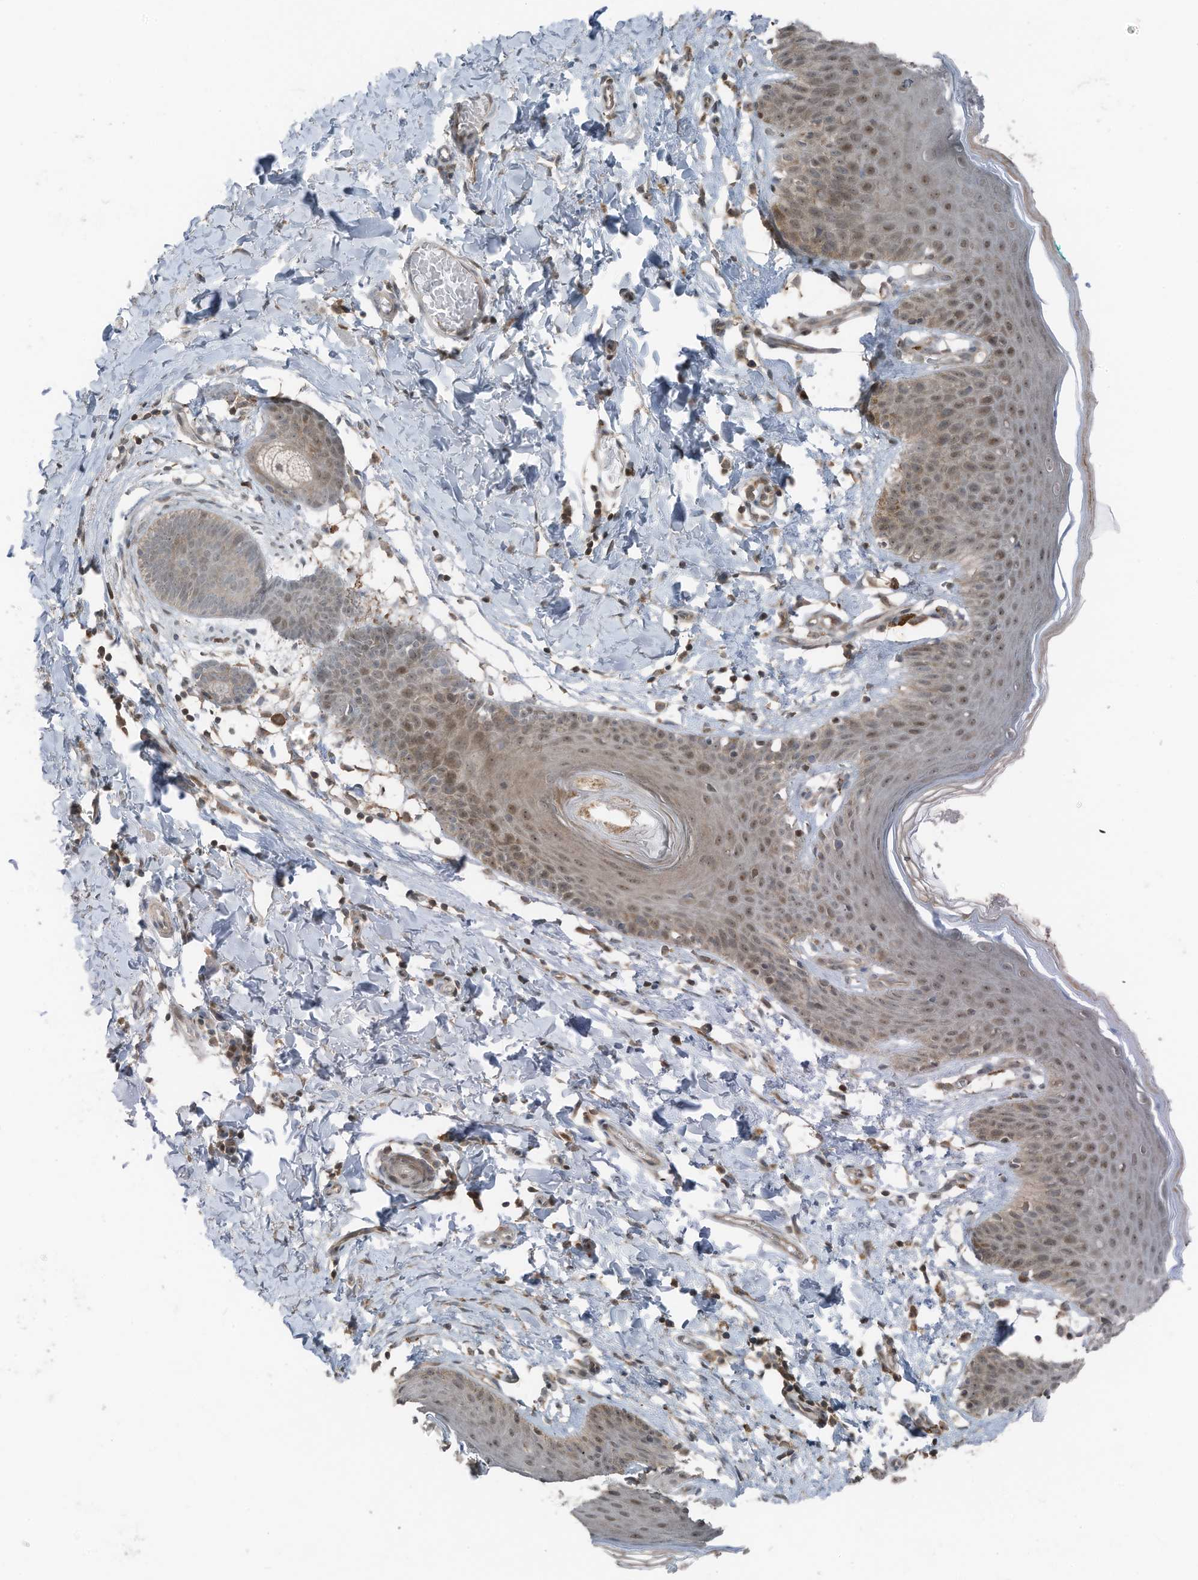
{"staining": {"intensity": "weak", "quantity": "25%-75%", "location": "nuclear"}, "tissue": "skin", "cell_type": "Epidermal cells", "image_type": "normal", "snomed": [{"axis": "morphology", "description": "Normal tissue, NOS"}, {"axis": "topography", "description": "Vulva"}], "caption": "Epidermal cells reveal low levels of weak nuclear expression in about 25%-75% of cells in unremarkable skin.", "gene": "TXNDC9", "patient": {"sex": "female", "age": 66}}